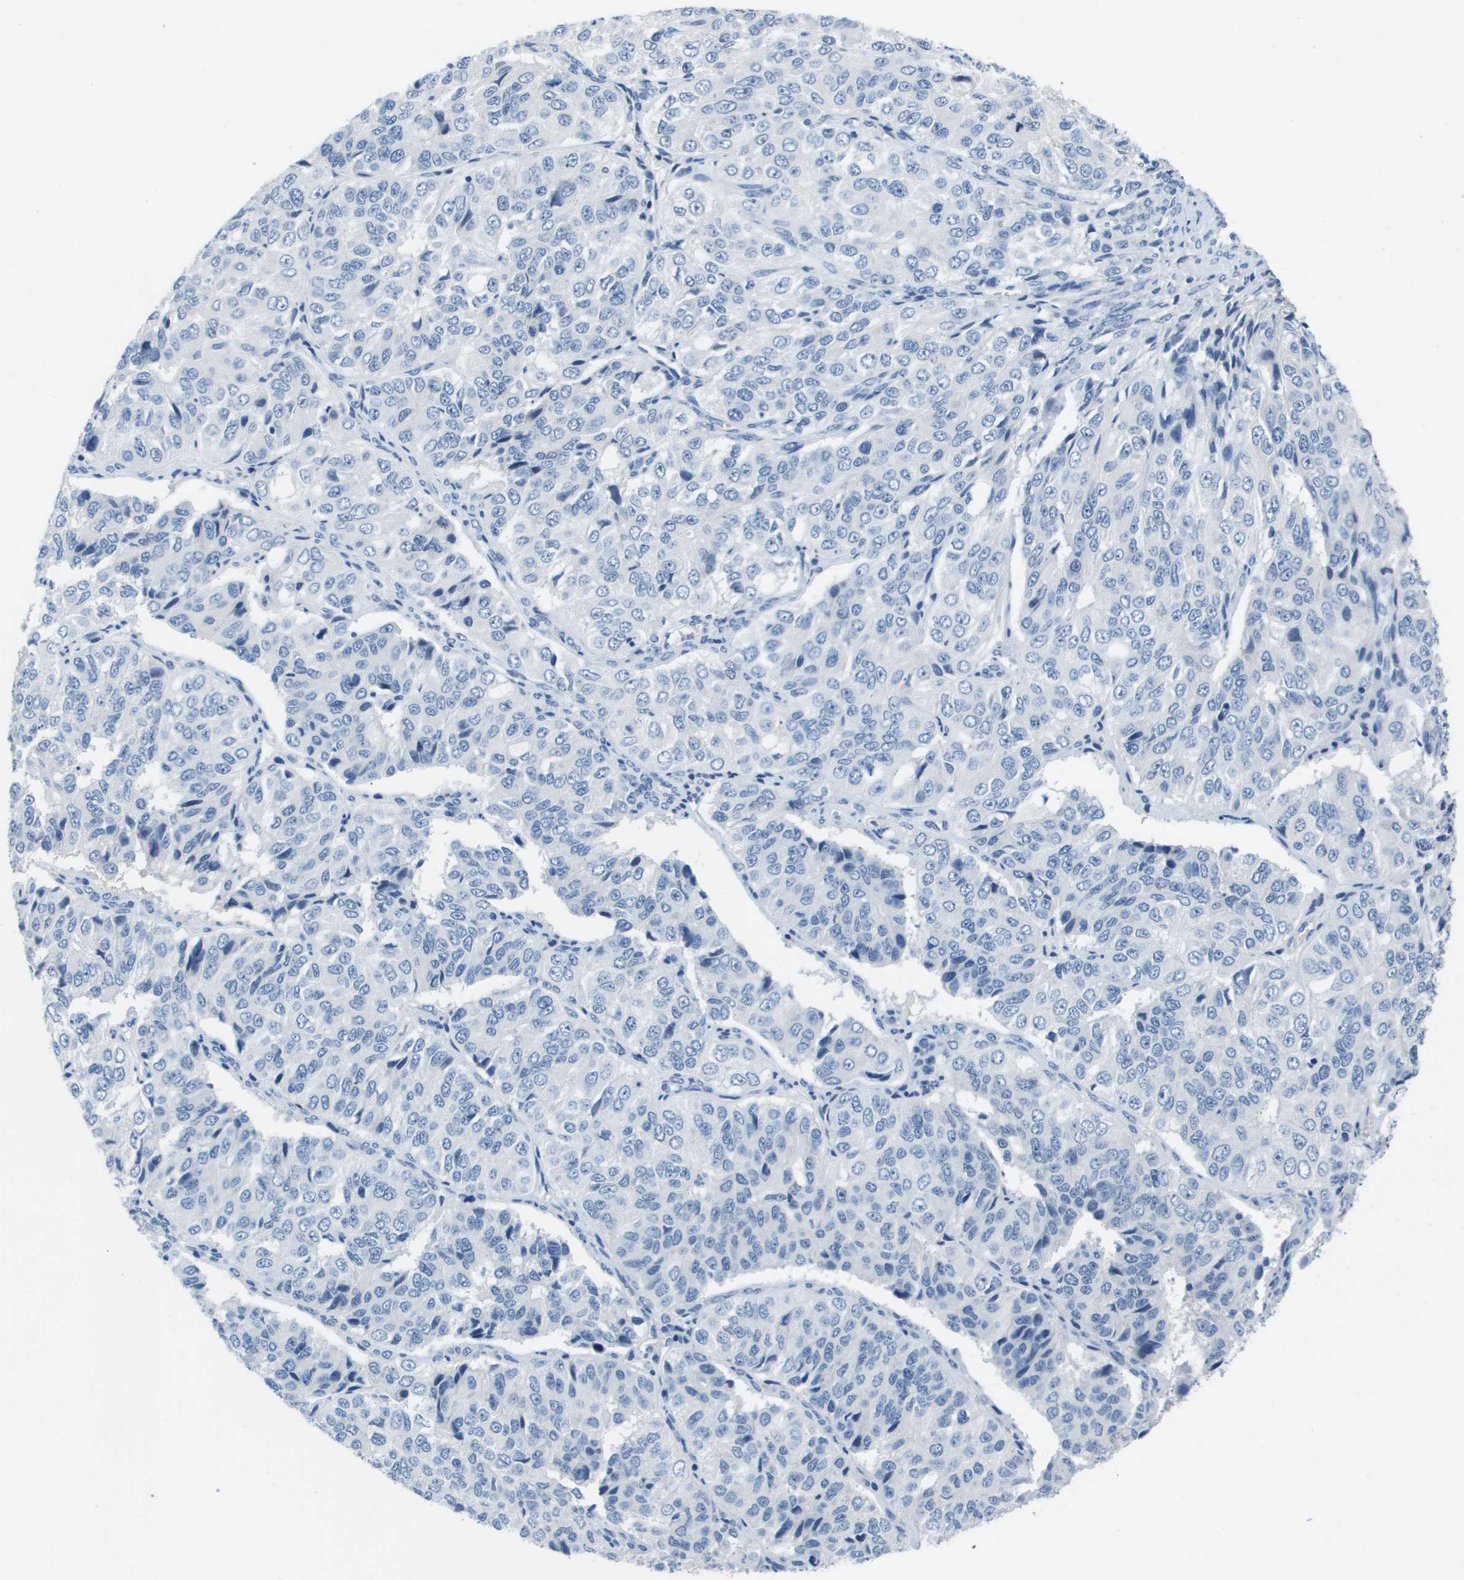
{"staining": {"intensity": "negative", "quantity": "none", "location": "none"}, "tissue": "ovarian cancer", "cell_type": "Tumor cells", "image_type": "cancer", "snomed": [{"axis": "morphology", "description": "Carcinoma, endometroid"}, {"axis": "topography", "description": "Ovary"}], "caption": "An image of ovarian endometroid carcinoma stained for a protein exhibits no brown staining in tumor cells.", "gene": "NCS1", "patient": {"sex": "female", "age": 51}}